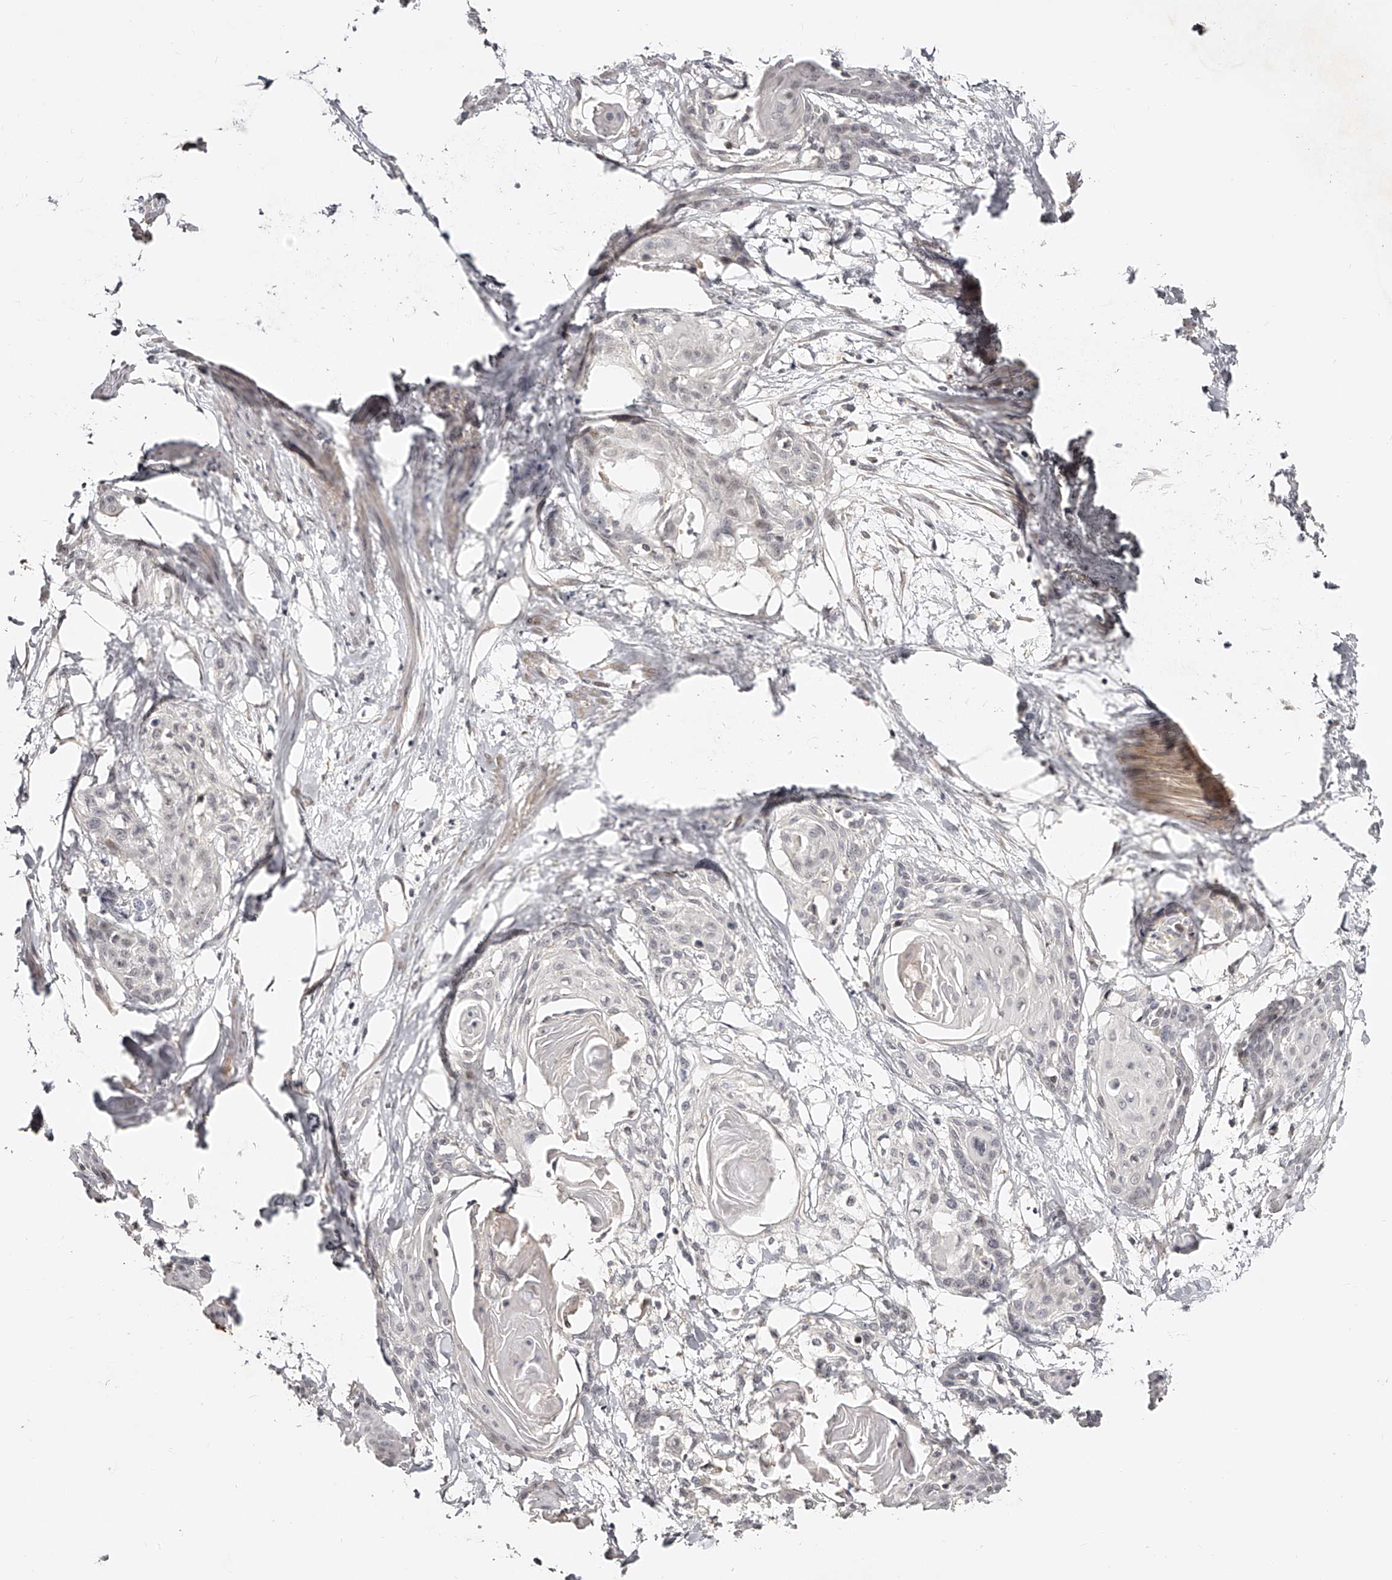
{"staining": {"intensity": "negative", "quantity": "none", "location": "none"}, "tissue": "cervical cancer", "cell_type": "Tumor cells", "image_type": "cancer", "snomed": [{"axis": "morphology", "description": "Squamous cell carcinoma, NOS"}, {"axis": "topography", "description": "Cervix"}], "caption": "There is no significant expression in tumor cells of cervical cancer.", "gene": "ZNF789", "patient": {"sex": "female", "age": 57}}